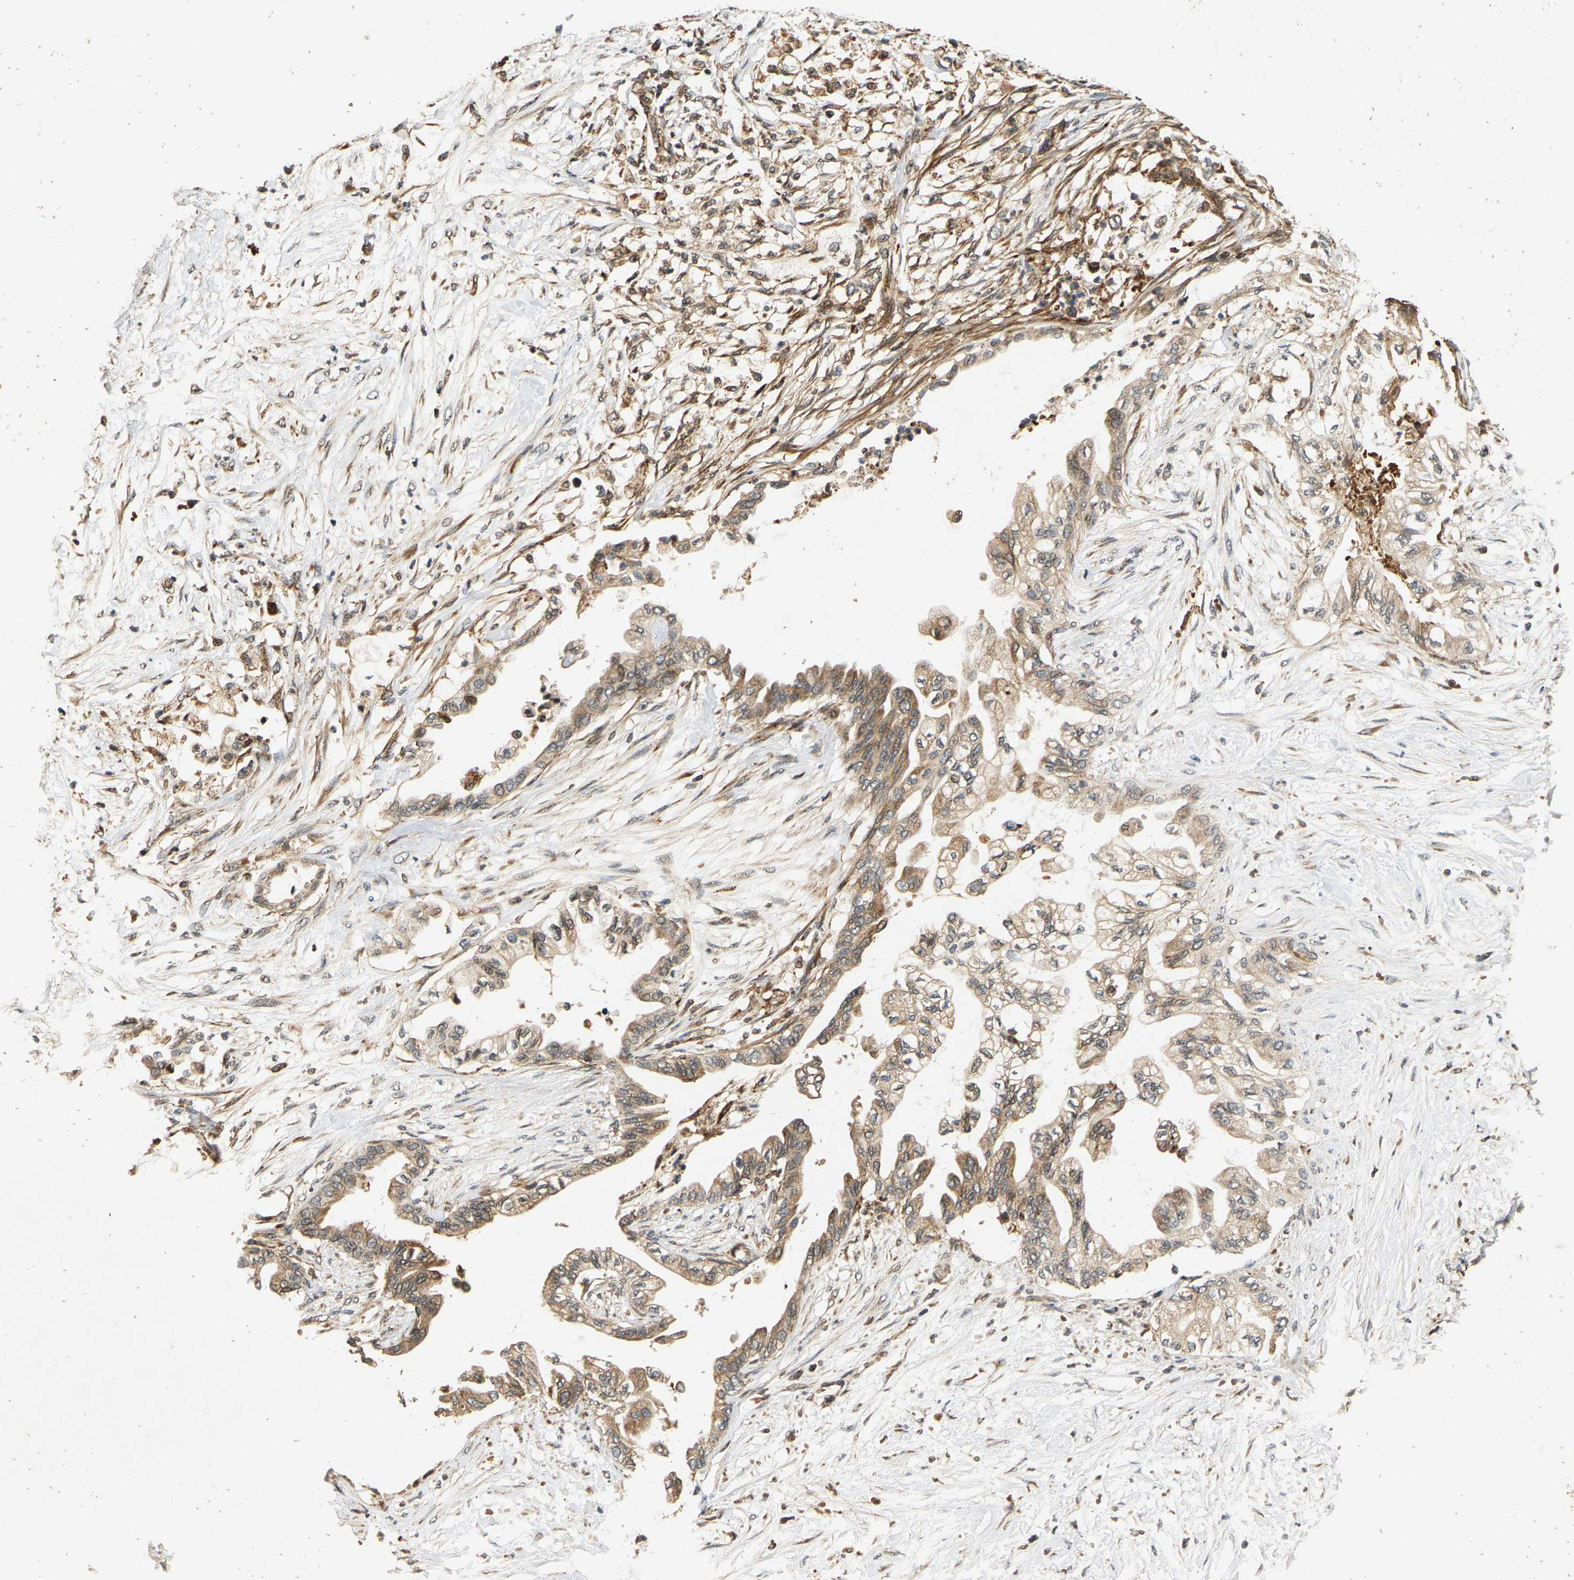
{"staining": {"intensity": "weak", "quantity": ">75%", "location": "cytoplasmic/membranous"}, "tissue": "pancreatic cancer", "cell_type": "Tumor cells", "image_type": "cancer", "snomed": [{"axis": "morphology", "description": "Adenocarcinoma, NOS"}, {"axis": "topography", "description": "Pancreas"}], "caption": "Protein expression analysis of human pancreatic cancer (adenocarcinoma) reveals weak cytoplasmic/membranous positivity in approximately >75% of tumor cells. Ihc stains the protein of interest in brown and the nuclei are stained blue.", "gene": "CIDEC", "patient": {"sex": "female", "age": 60}}